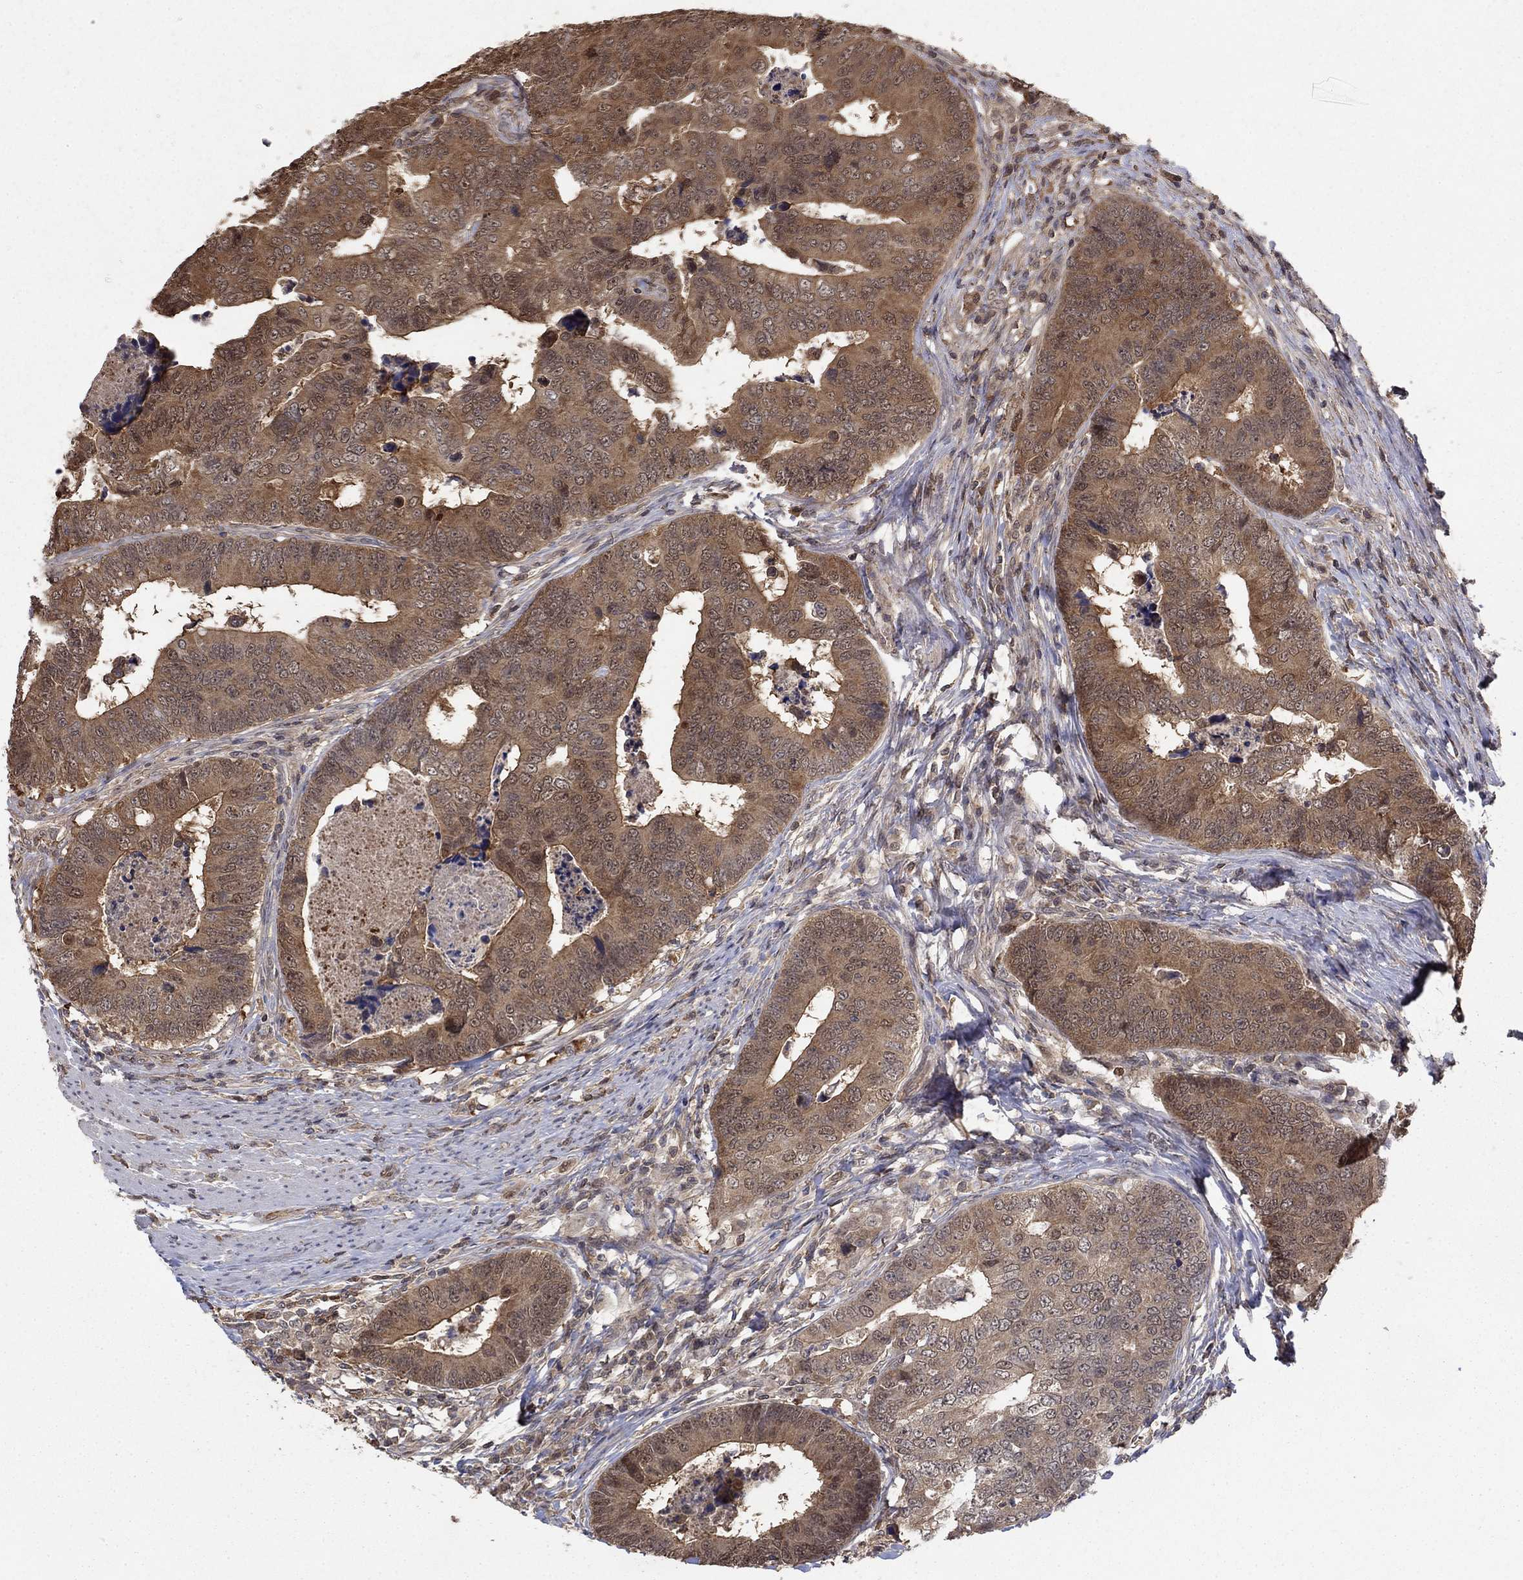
{"staining": {"intensity": "moderate", "quantity": "25%-75%", "location": "cytoplasmic/membranous"}, "tissue": "colorectal cancer", "cell_type": "Tumor cells", "image_type": "cancer", "snomed": [{"axis": "morphology", "description": "Adenocarcinoma, NOS"}, {"axis": "topography", "description": "Colon"}], "caption": "Colorectal cancer tissue exhibits moderate cytoplasmic/membranous expression in approximately 25%-75% of tumor cells The staining was performed using DAB to visualize the protein expression in brown, while the nuclei were stained in blue with hematoxylin (Magnification: 20x).", "gene": "RNF114", "patient": {"sex": "female", "age": 72}}